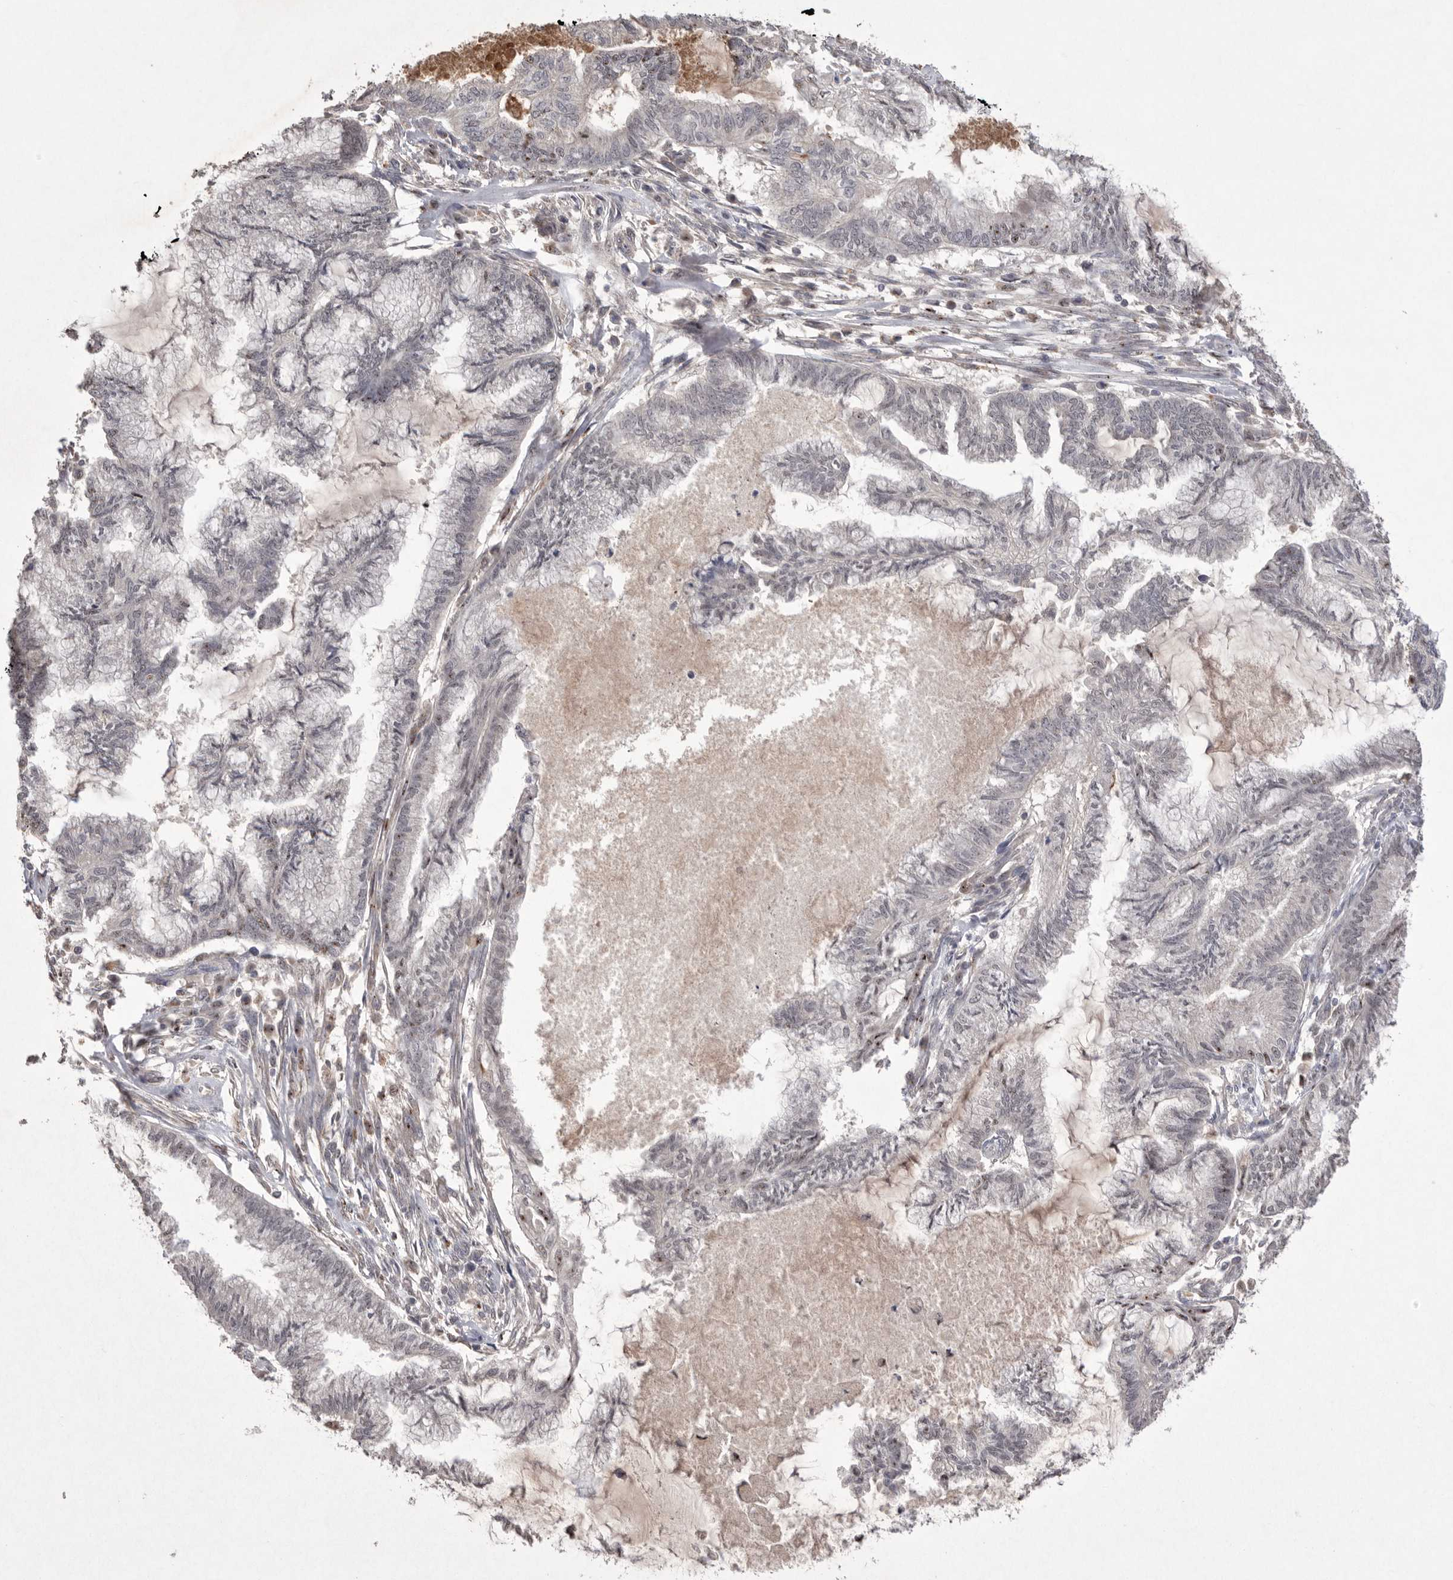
{"staining": {"intensity": "negative", "quantity": "none", "location": "none"}, "tissue": "endometrial cancer", "cell_type": "Tumor cells", "image_type": "cancer", "snomed": [{"axis": "morphology", "description": "Adenocarcinoma, NOS"}, {"axis": "topography", "description": "Endometrium"}], "caption": "Image shows no protein staining in tumor cells of endometrial cancer (adenocarcinoma) tissue. (Brightfield microscopy of DAB IHC at high magnification).", "gene": "HUS1", "patient": {"sex": "female", "age": 86}}